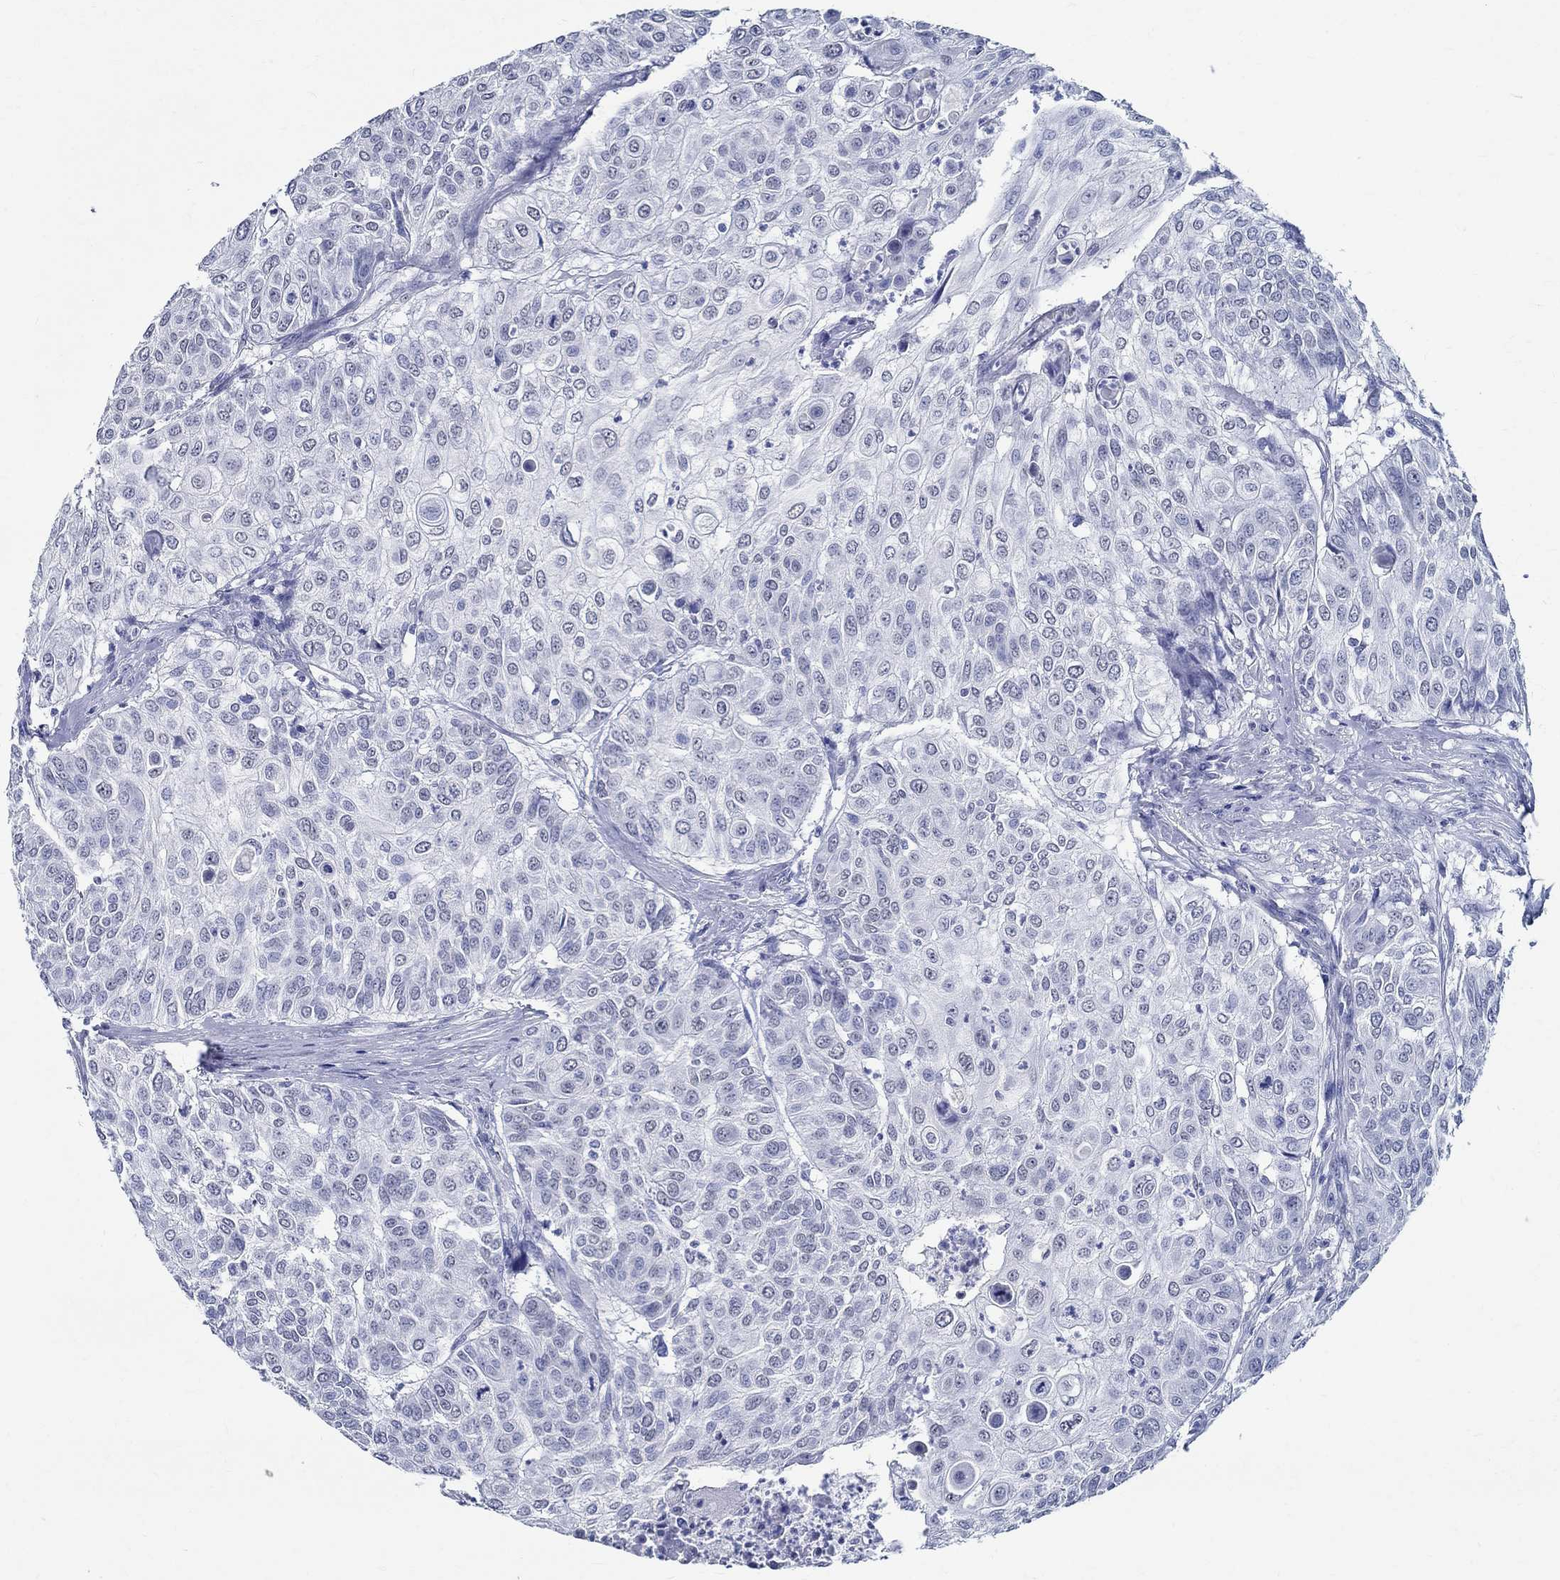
{"staining": {"intensity": "negative", "quantity": "none", "location": "none"}, "tissue": "urothelial cancer", "cell_type": "Tumor cells", "image_type": "cancer", "snomed": [{"axis": "morphology", "description": "Urothelial carcinoma, High grade"}, {"axis": "topography", "description": "Urinary bladder"}], "caption": "Immunohistochemical staining of human urothelial cancer shows no significant expression in tumor cells.", "gene": "TSPAN16", "patient": {"sex": "female", "age": 79}}